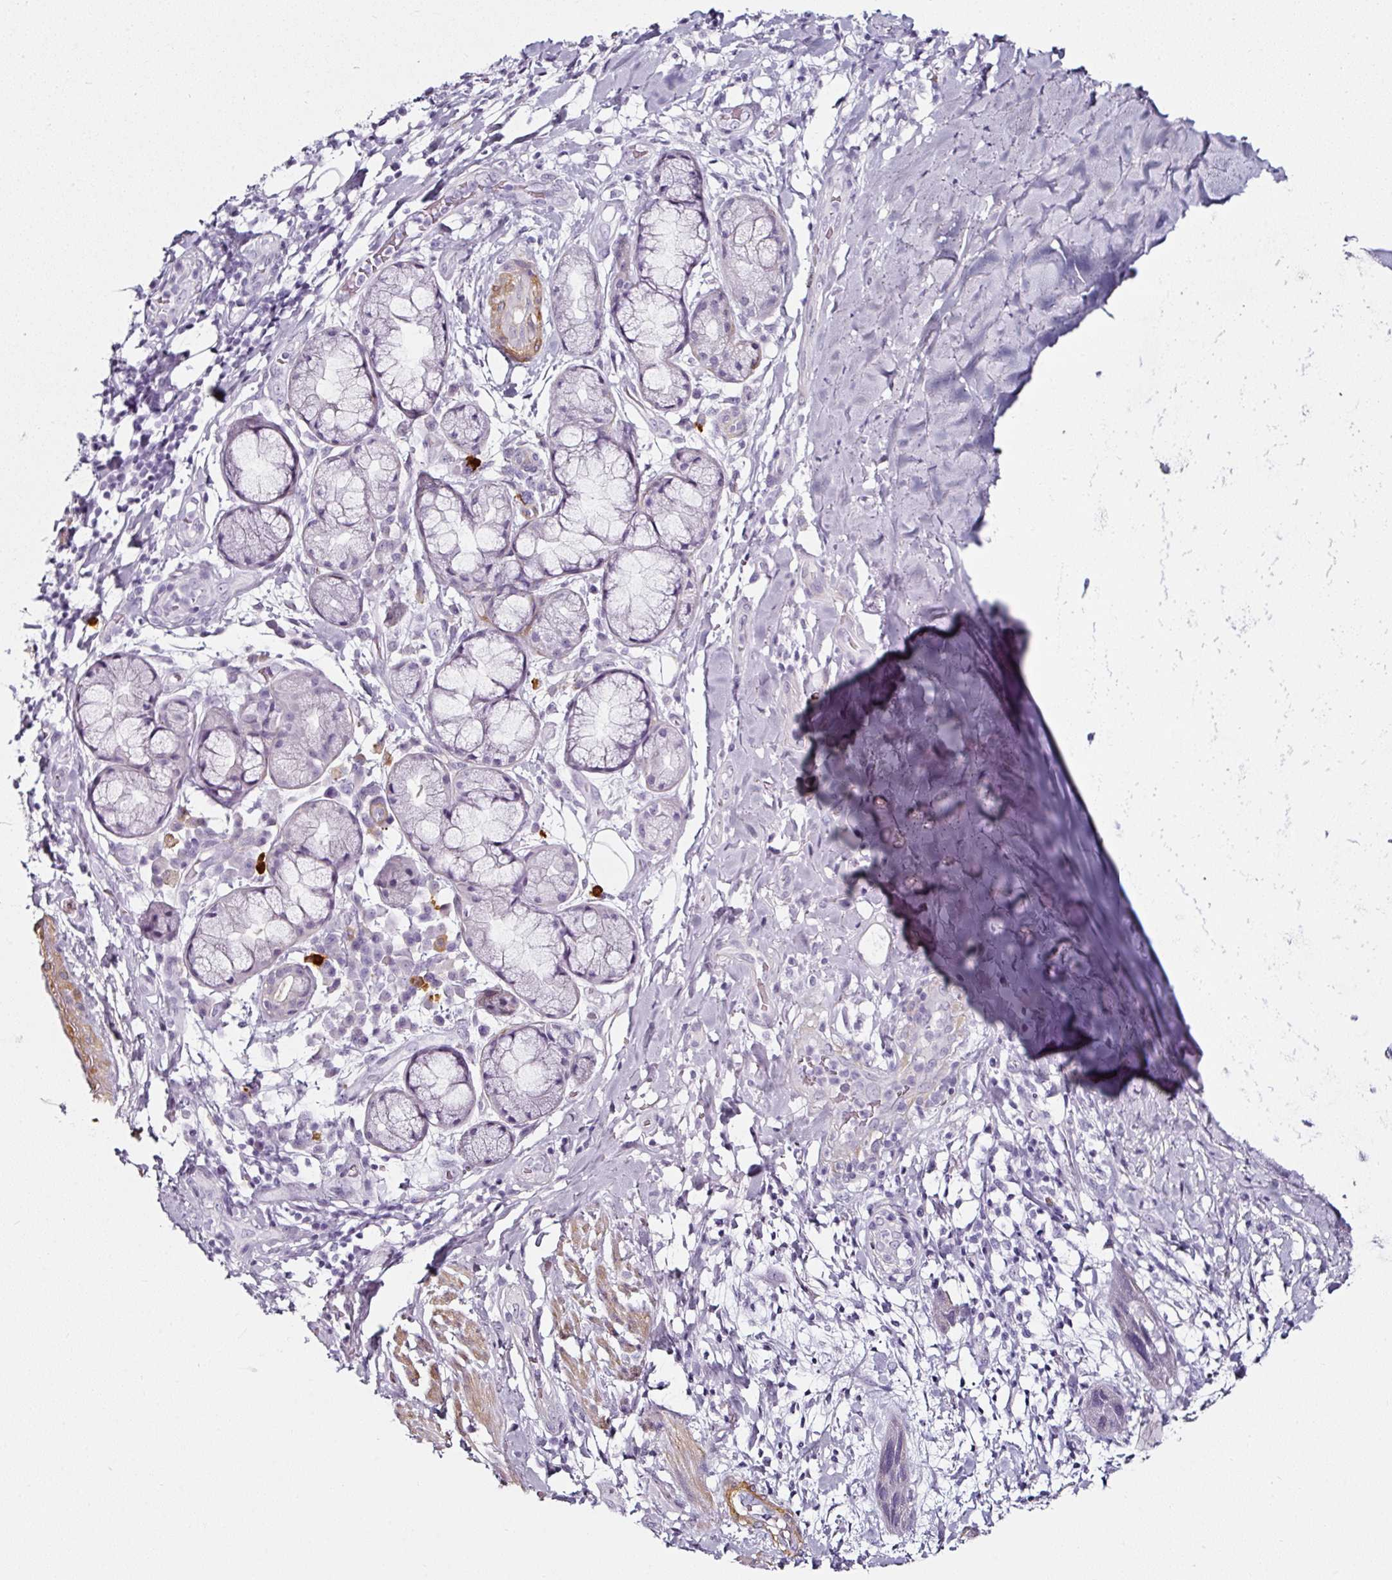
{"staining": {"intensity": "negative", "quantity": "none", "location": "none"}, "tissue": "soft tissue", "cell_type": "Chondrocytes", "image_type": "normal", "snomed": [{"axis": "morphology", "description": "Normal tissue, NOS"}, {"axis": "morphology", "description": "Squamous cell carcinoma, NOS"}, {"axis": "topography", "description": "Bronchus"}, {"axis": "topography", "description": "Lung"}], "caption": "Chondrocytes show no significant protein expression in normal soft tissue.", "gene": "CAP2", "patient": {"sex": "female", "age": 70}}